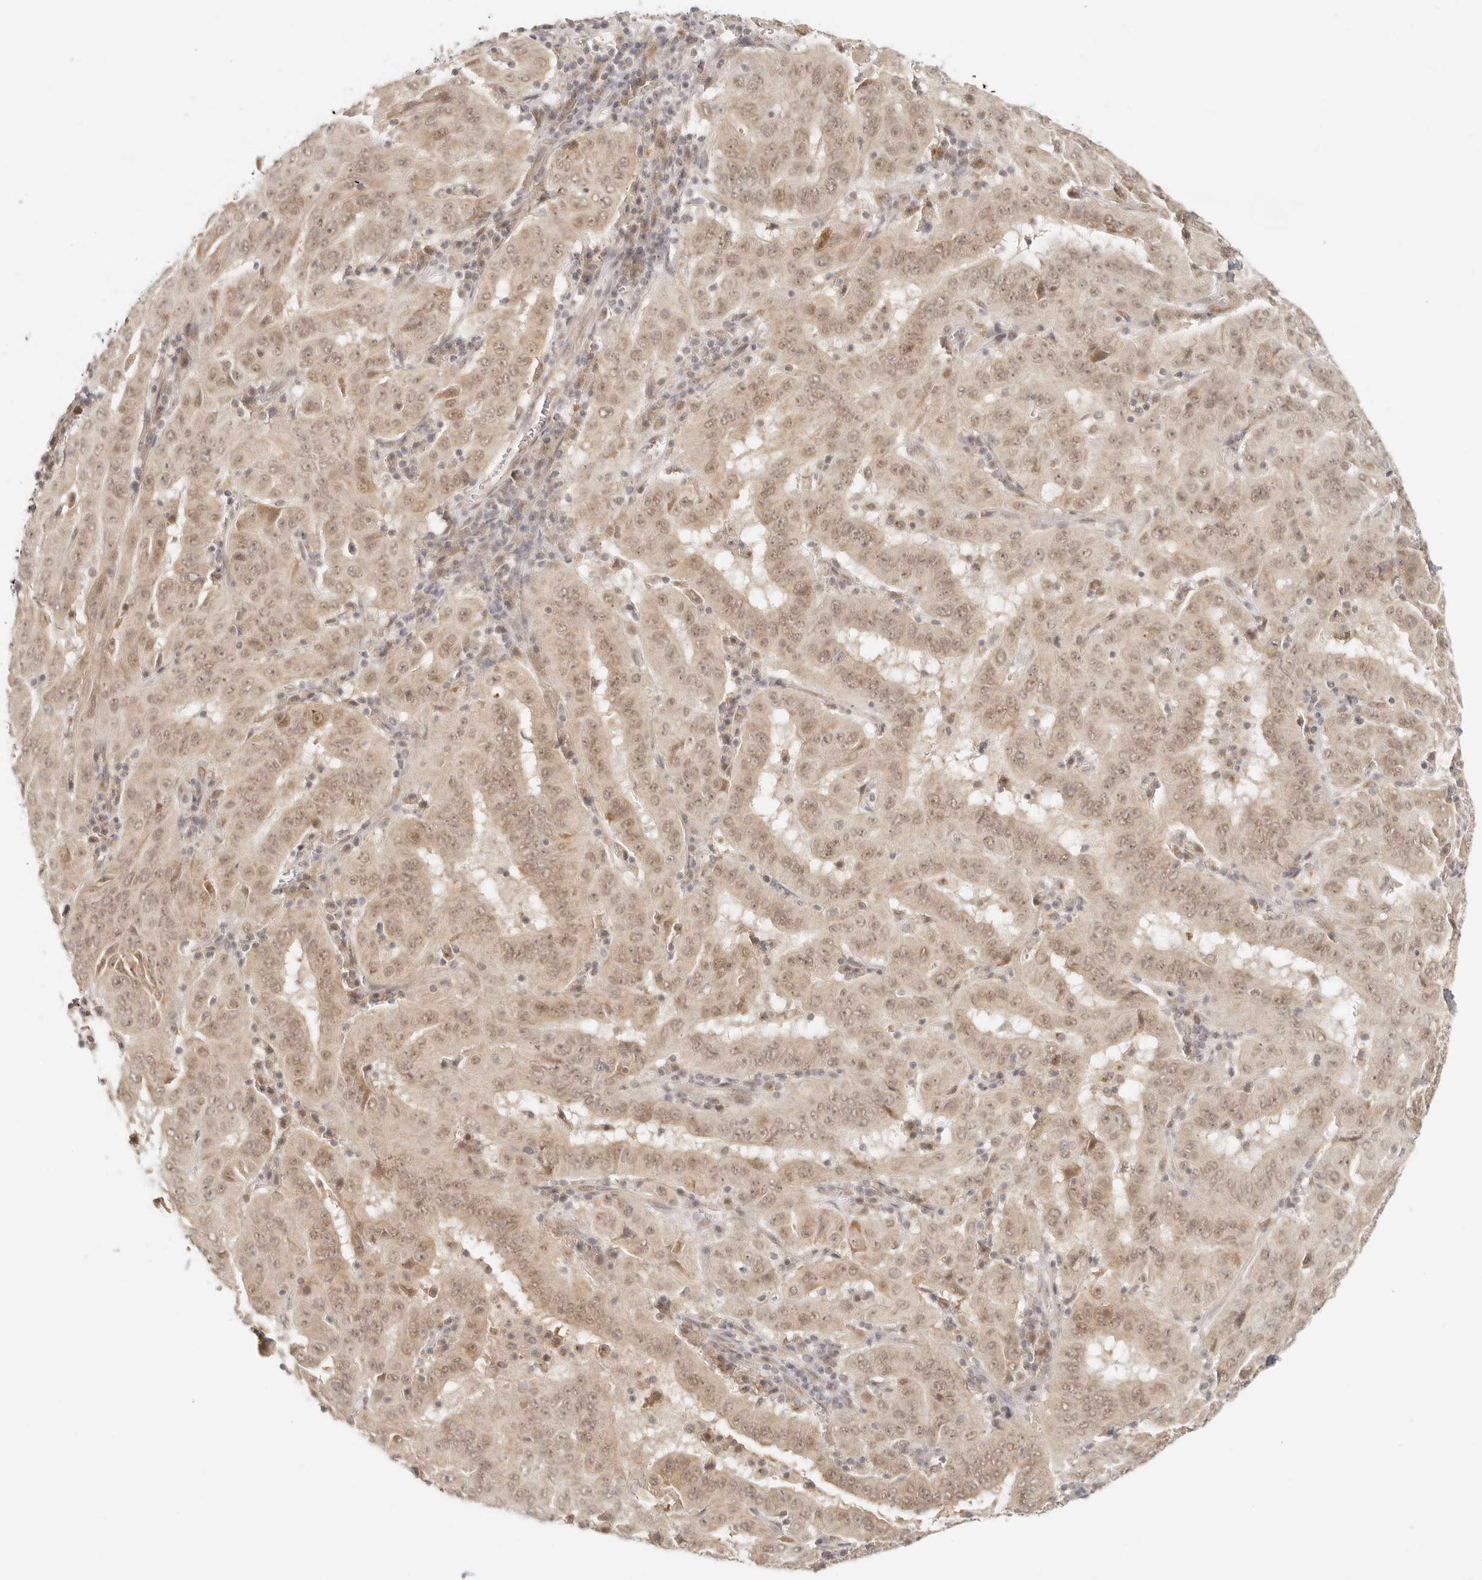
{"staining": {"intensity": "moderate", "quantity": ">75%", "location": "cytoplasmic/membranous,nuclear"}, "tissue": "pancreatic cancer", "cell_type": "Tumor cells", "image_type": "cancer", "snomed": [{"axis": "morphology", "description": "Adenocarcinoma, NOS"}, {"axis": "topography", "description": "Pancreas"}], "caption": "Immunohistochemical staining of pancreatic cancer (adenocarcinoma) shows medium levels of moderate cytoplasmic/membranous and nuclear positivity in about >75% of tumor cells.", "gene": "INTS11", "patient": {"sex": "male", "age": 63}}